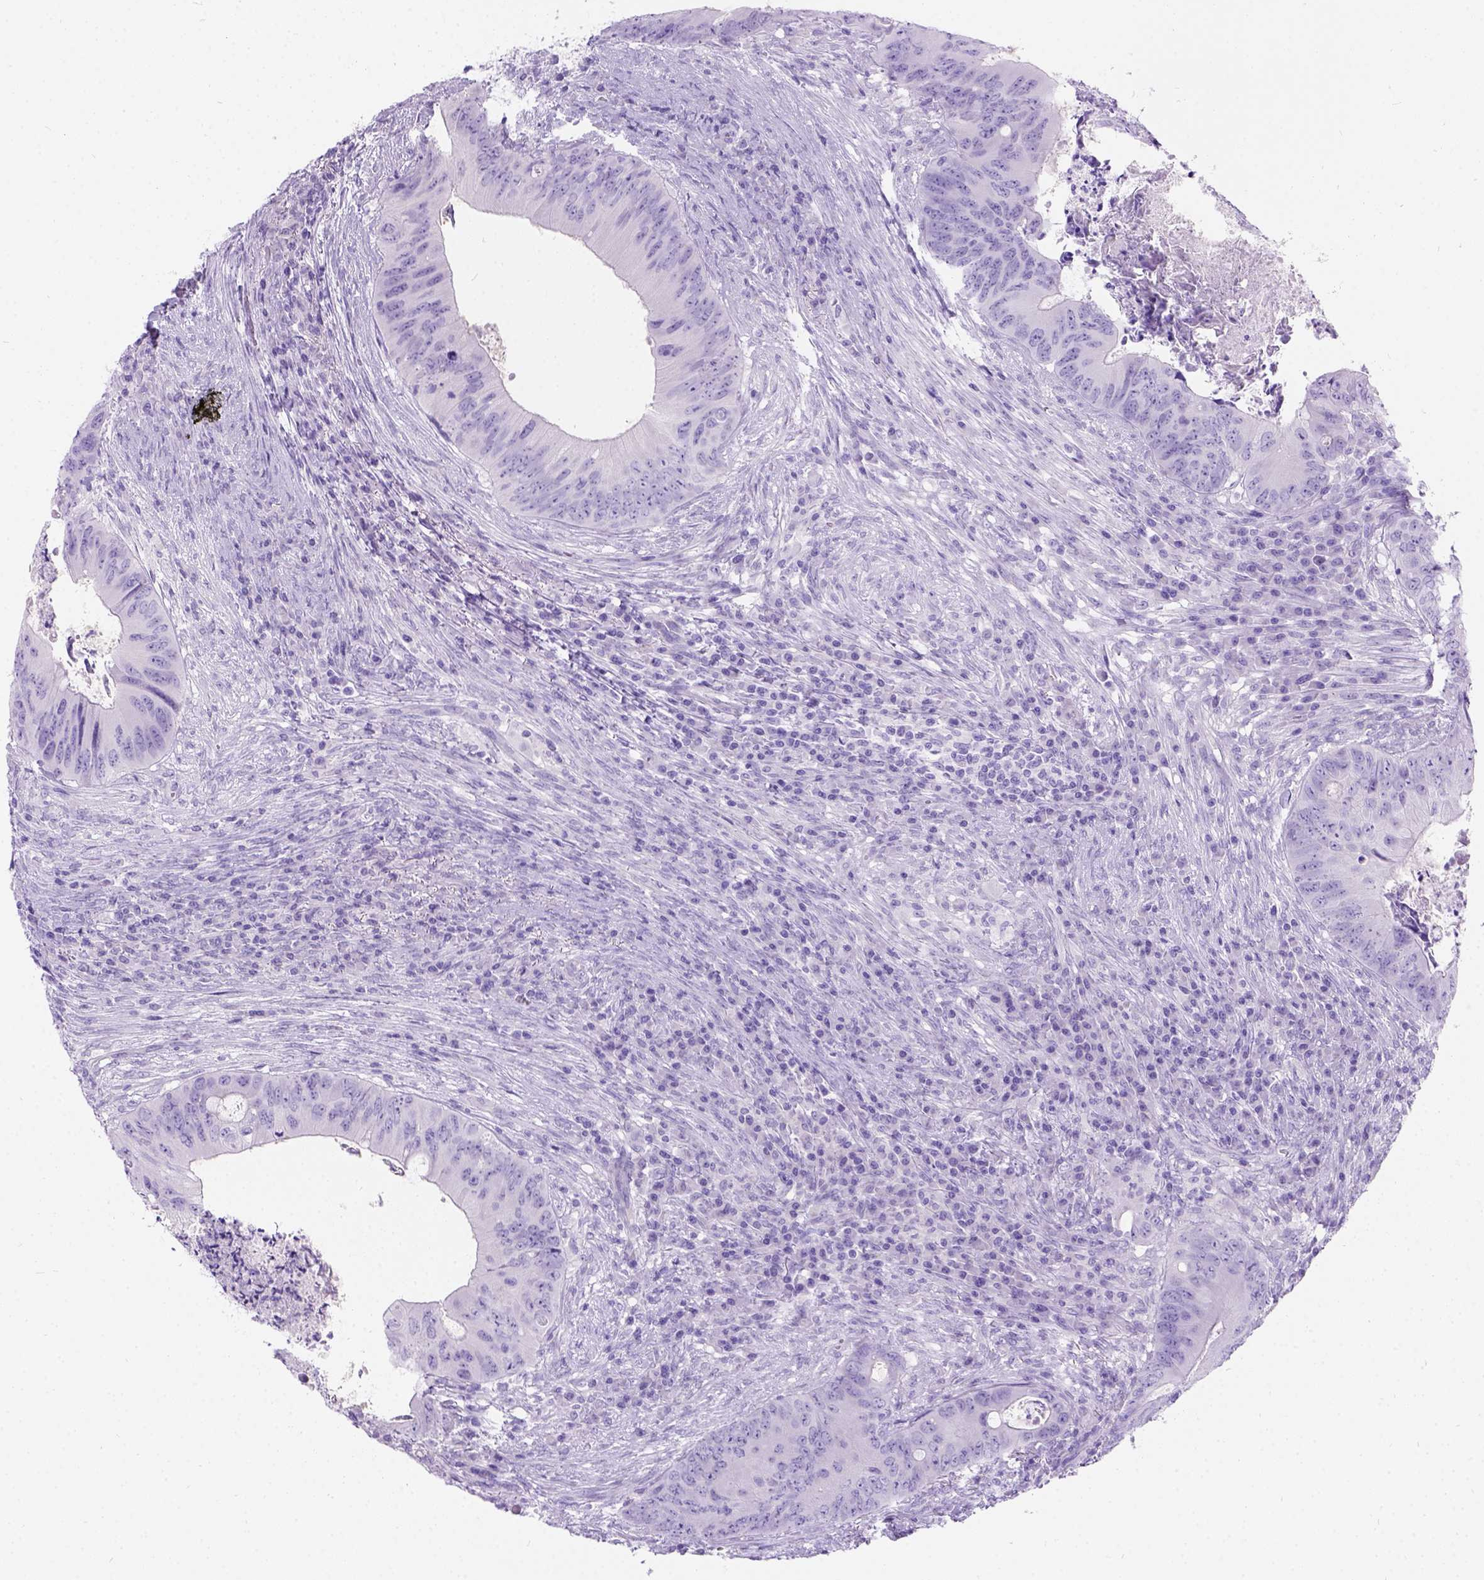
{"staining": {"intensity": "negative", "quantity": "none", "location": "none"}, "tissue": "colorectal cancer", "cell_type": "Tumor cells", "image_type": "cancer", "snomed": [{"axis": "morphology", "description": "Adenocarcinoma, NOS"}, {"axis": "topography", "description": "Colon"}], "caption": "Adenocarcinoma (colorectal) was stained to show a protein in brown. There is no significant positivity in tumor cells.", "gene": "C7orf57", "patient": {"sex": "female", "age": 74}}